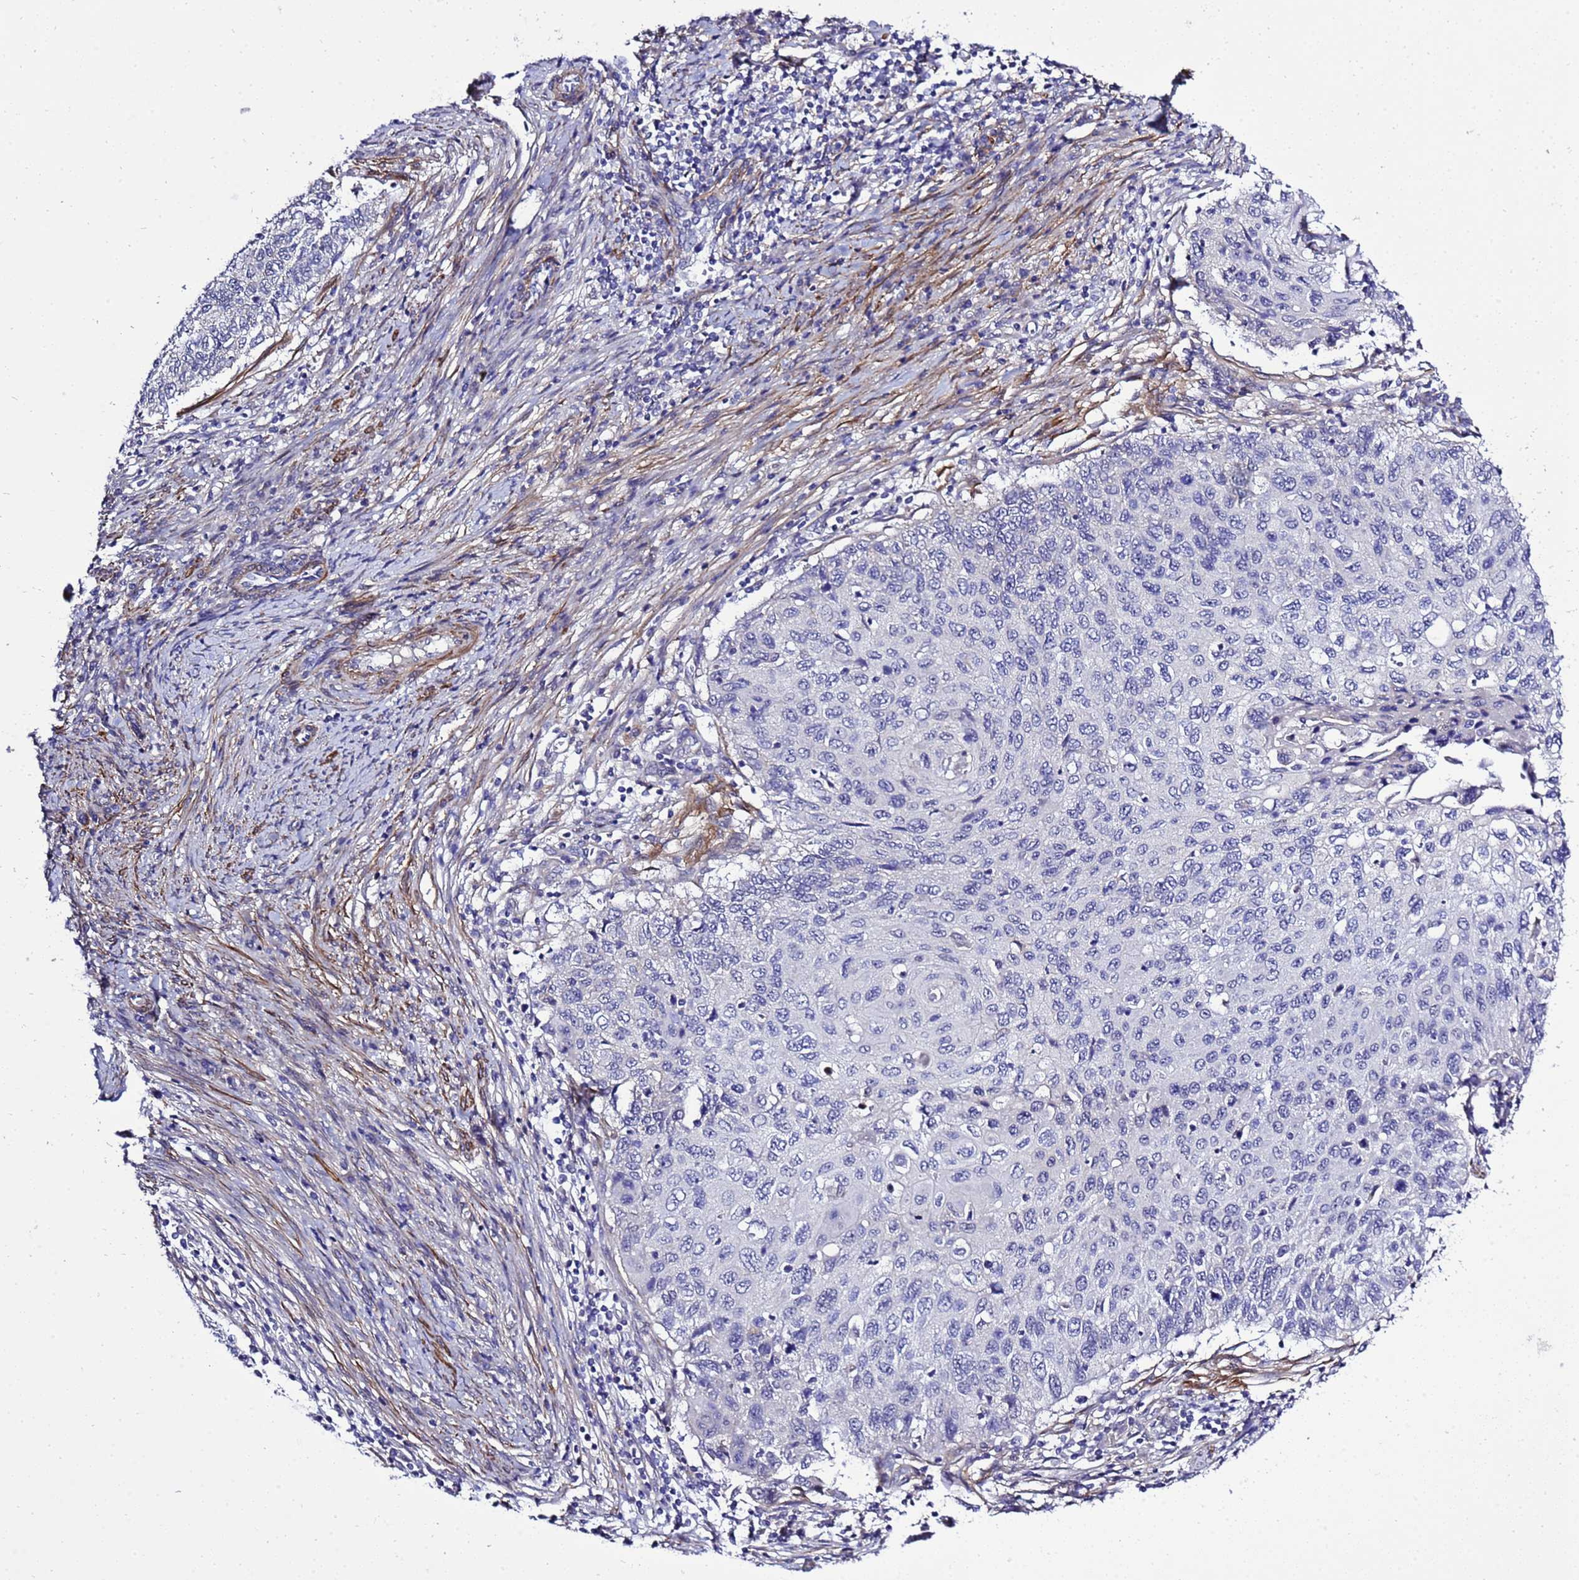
{"staining": {"intensity": "negative", "quantity": "none", "location": "none"}, "tissue": "cervical cancer", "cell_type": "Tumor cells", "image_type": "cancer", "snomed": [{"axis": "morphology", "description": "Squamous cell carcinoma, NOS"}, {"axis": "topography", "description": "Cervix"}], "caption": "DAB (3,3'-diaminobenzidine) immunohistochemical staining of human squamous cell carcinoma (cervical) exhibits no significant positivity in tumor cells.", "gene": "GZF1", "patient": {"sex": "female", "age": 70}}